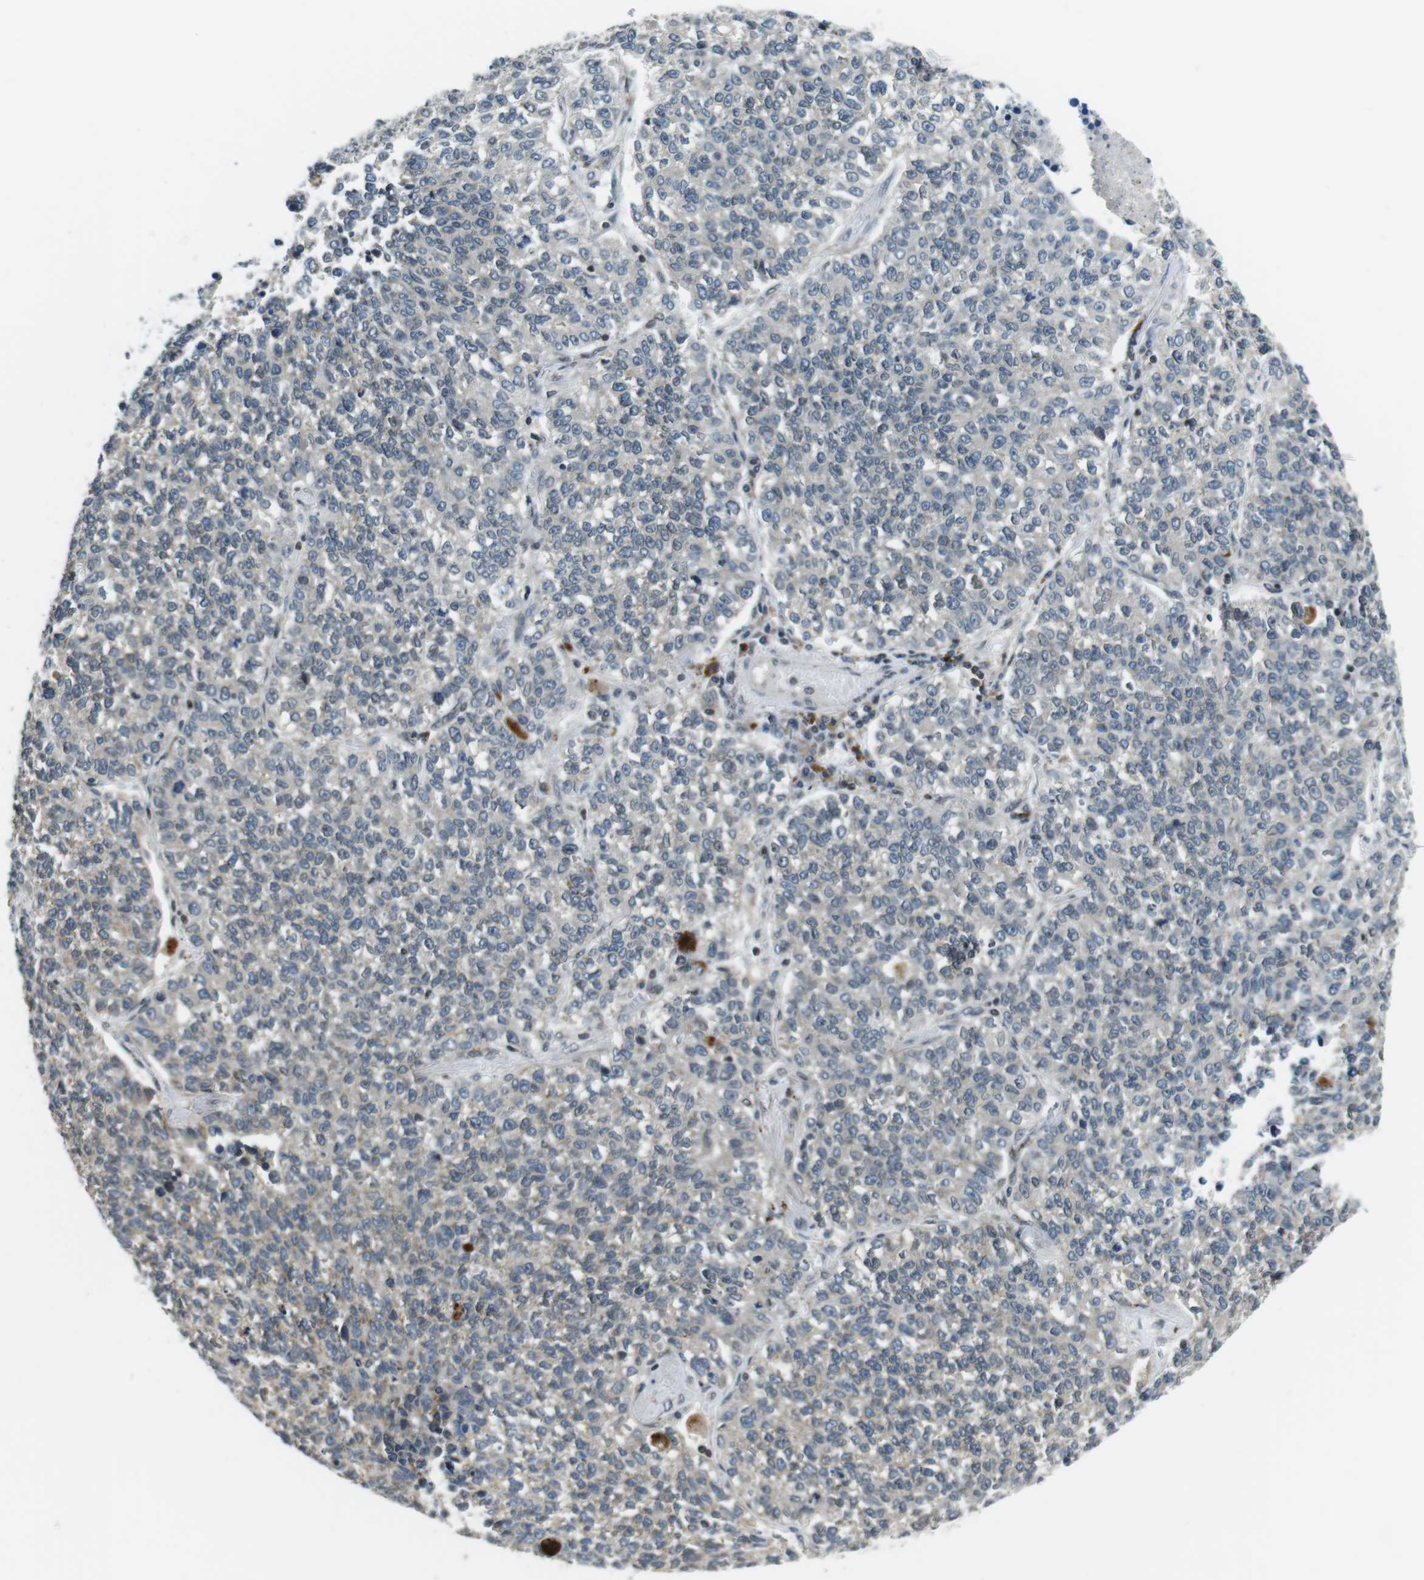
{"staining": {"intensity": "negative", "quantity": "none", "location": "none"}, "tissue": "lung cancer", "cell_type": "Tumor cells", "image_type": "cancer", "snomed": [{"axis": "morphology", "description": "Adenocarcinoma, NOS"}, {"axis": "topography", "description": "Lung"}], "caption": "Tumor cells are negative for protein expression in human lung adenocarcinoma.", "gene": "TMX4", "patient": {"sex": "male", "age": 49}}